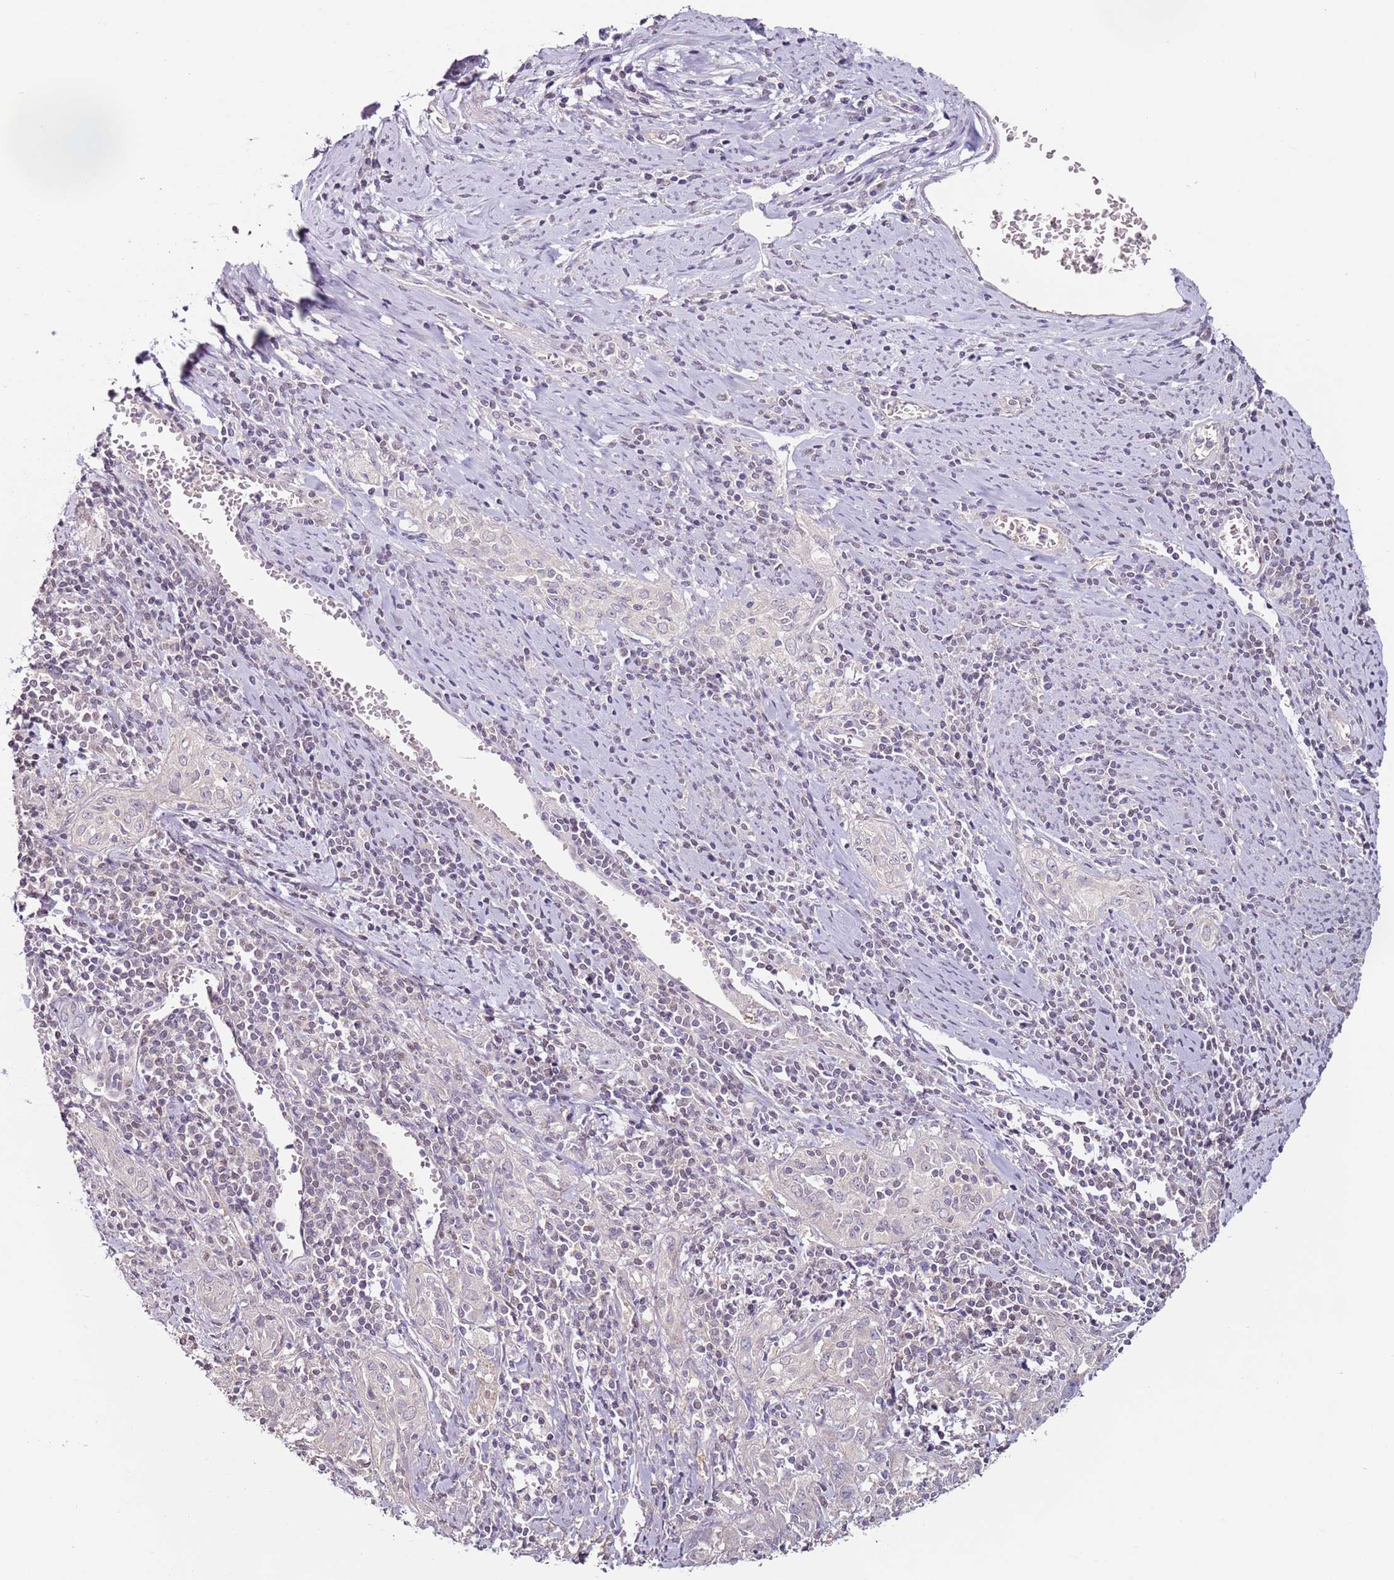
{"staining": {"intensity": "negative", "quantity": "none", "location": "none"}, "tissue": "cervical cancer", "cell_type": "Tumor cells", "image_type": "cancer", "snomed": [{"axis": "morphology", "description": "Squamous cell carcinoma, NOS"}, {"axis": "topography", "description": "Cervix"}], "caption": "Immunohistochemistry (IHC) image of human cervical squamous cell carcinoma stained for a protein (brown), which displays no staining in tumor cells. Nuclei are stained in blue.", "gene": "MDH1", "patient": {"sex": "female", "age": 57}}